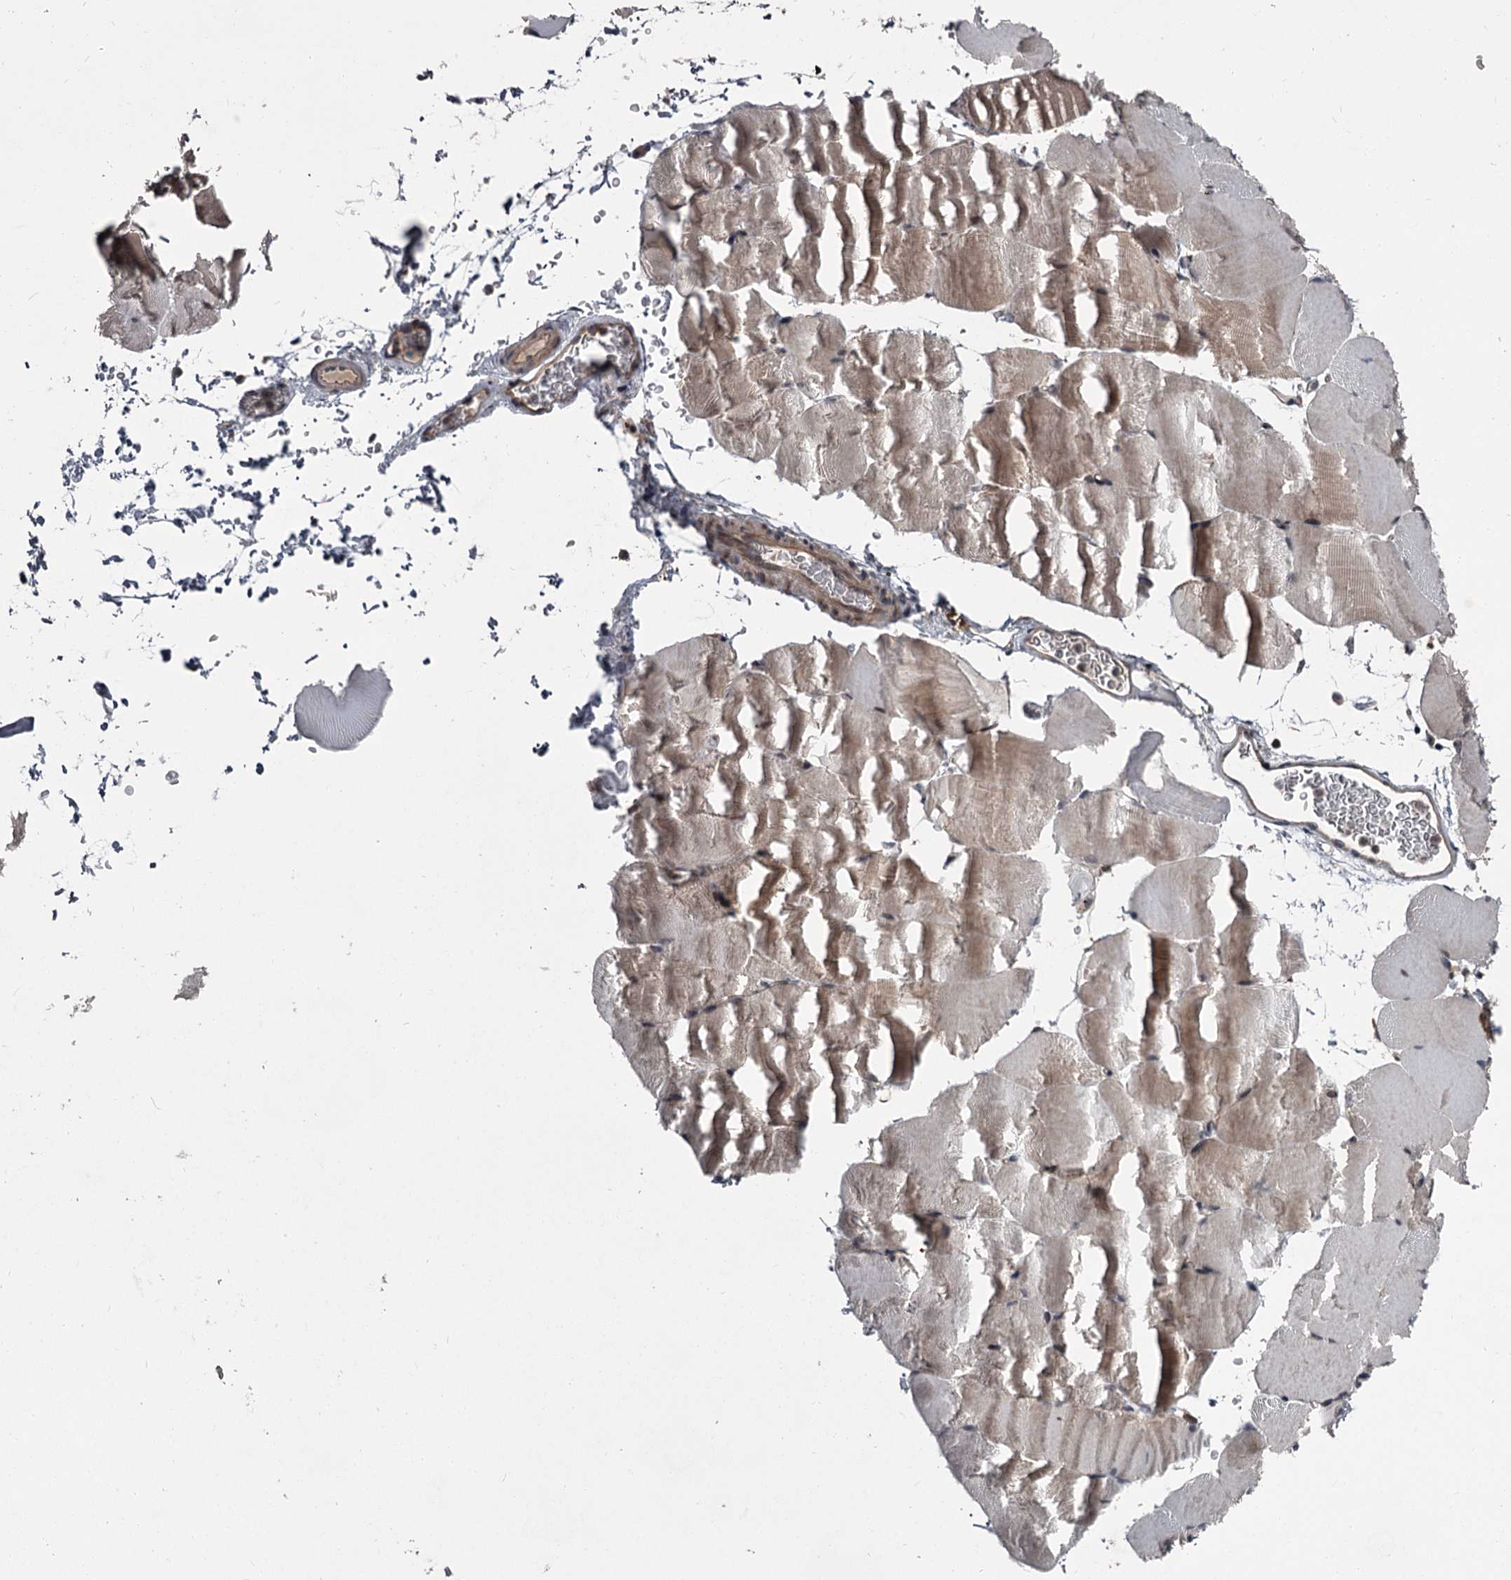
{"staining": {"intensity": "weak", "quantity": "<25%", "location": "cytoplasmic/membranous"}, "tissue": "skeletal muscle", "cell_type": "Myocytes", "image_type": "normal", "snomed": [{"axis": "morphology", "description": "Normal tissue, NOS"}, {"axis": "topography", "description": "Skeletal muscle"}, {"axis": "topography", "description": "Parathyroid gland"}], "caption": "Photomicrograph shows no protein staining in myocytes of benign skeletal muscle.", "gene": "CDC42EP2", "patient": {"sex": "female", "age": 37}}